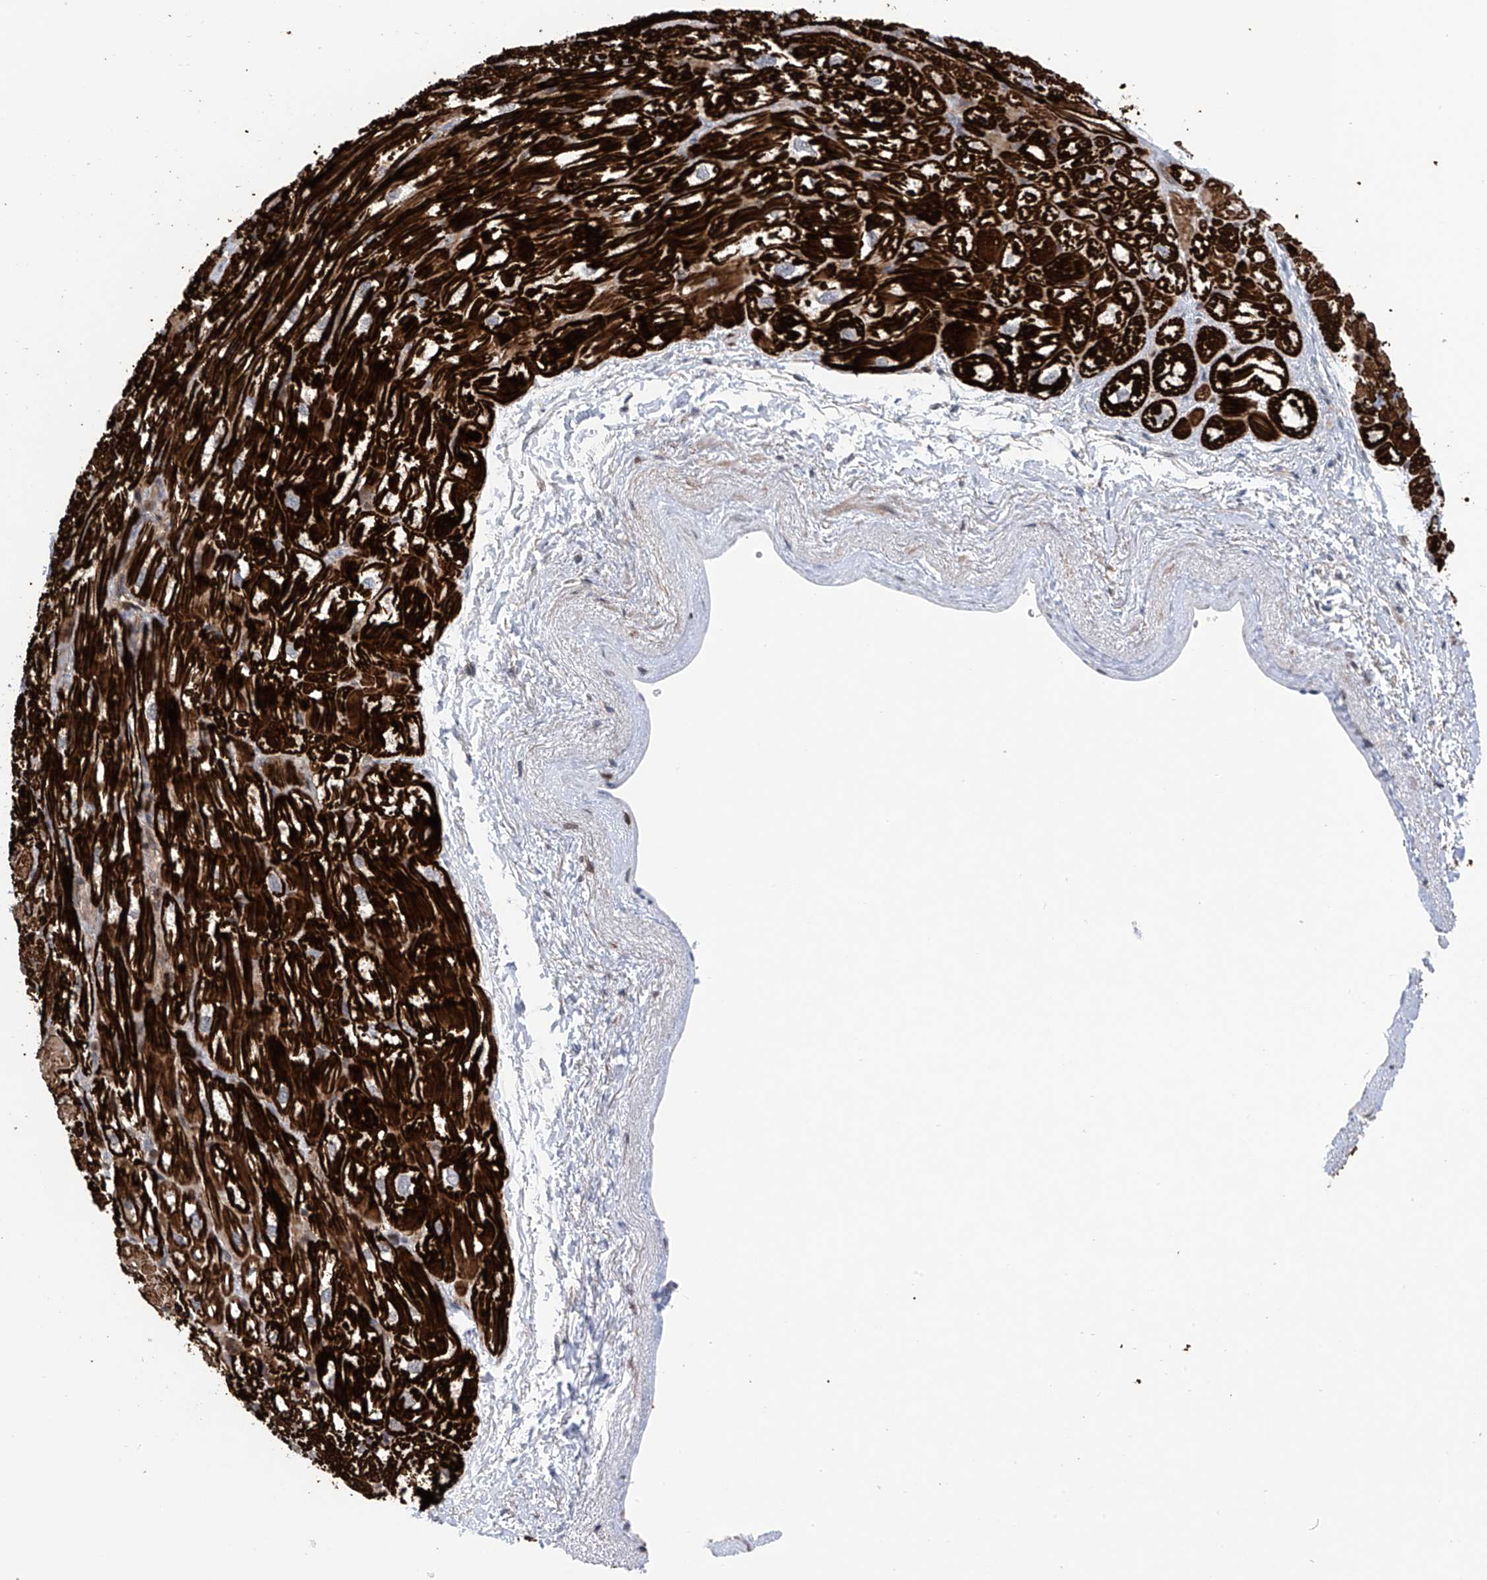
{"staining": {"intensity": "strong", "quantity": ">75%", "location": "cytoplasmic/membranous,nuclear"}, "tissue": "heart muscle", "cell_type": "Cardiomyocytes", "image_type": "normal", "snomed": [{"axis": "morphology", "description": "Normal tissue, NOS"}, {"axis": "topography", "description": "Heart"}], "caption": "High-power microscopy captured an IHC image of benign heart muscle, revealing strong cytoplasmic/membranous,nuclear positivity in about >75% of cardiomyocytes. (Stains: DAB in brown, nuclei in blue, Microscopy: brightfield microscopy at high magnification).", "gene": "DNAJC9", "patient": {"sex": "male", "age": 50}}